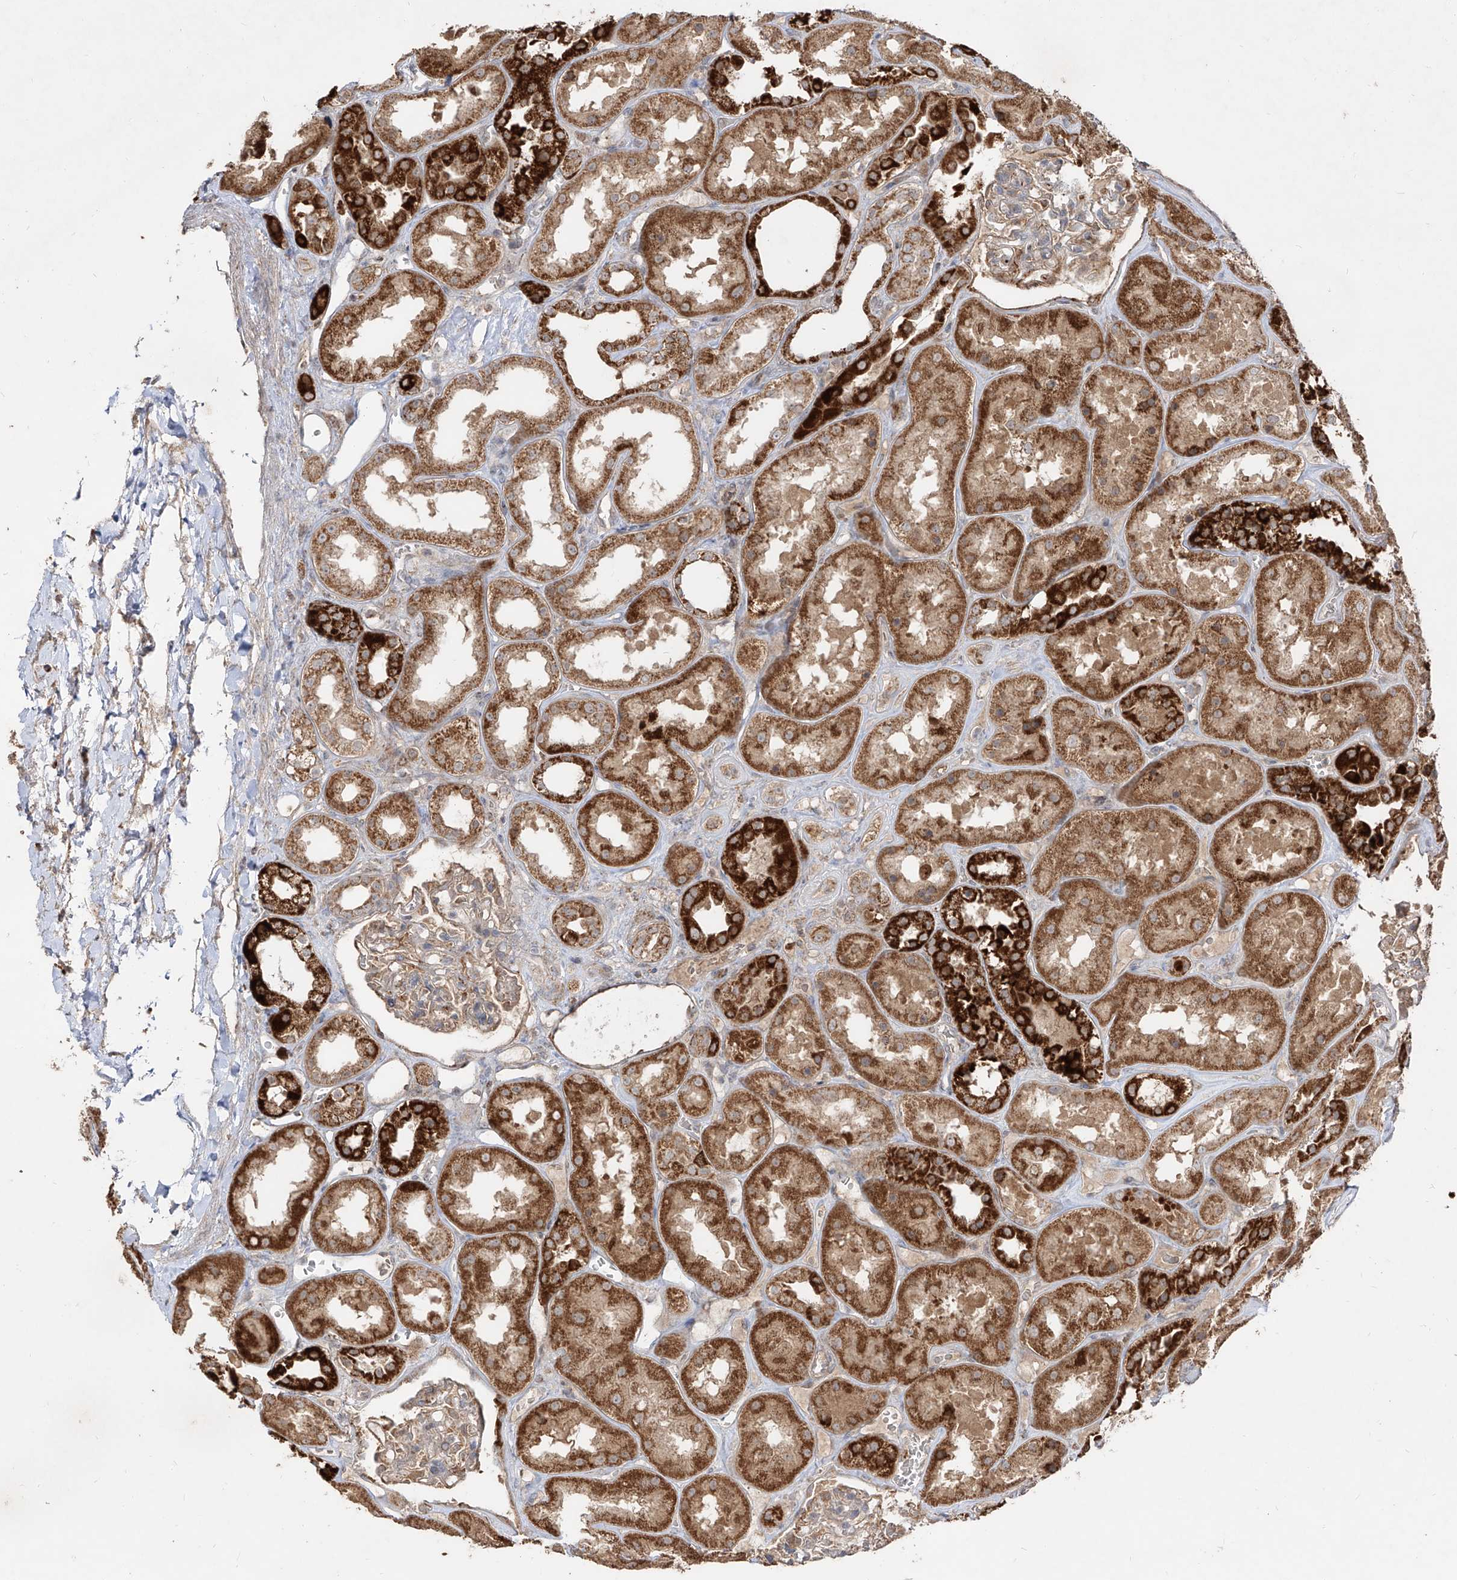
{"staining": {"intensity": "moderate", "quantity": "25%-75%", "location": "cytoplasmic/membranous"}, "tissue": "kidney", "cell_type": "Cells in glomeruli", "image_type": "normal", "snomed": [{"axis": "morphology", "description": "Normal tissue, NOS"}, {"axis": "topography", "description": "Kidney"}], "caption": "Moderate cytoplasmic/membranous expression for a protein is present in approximately 25%-75% of cells in glomeruli of benign kidney using IHC.", "gene": "AIM2", "patient": {"sex": "male", "age": 70}}